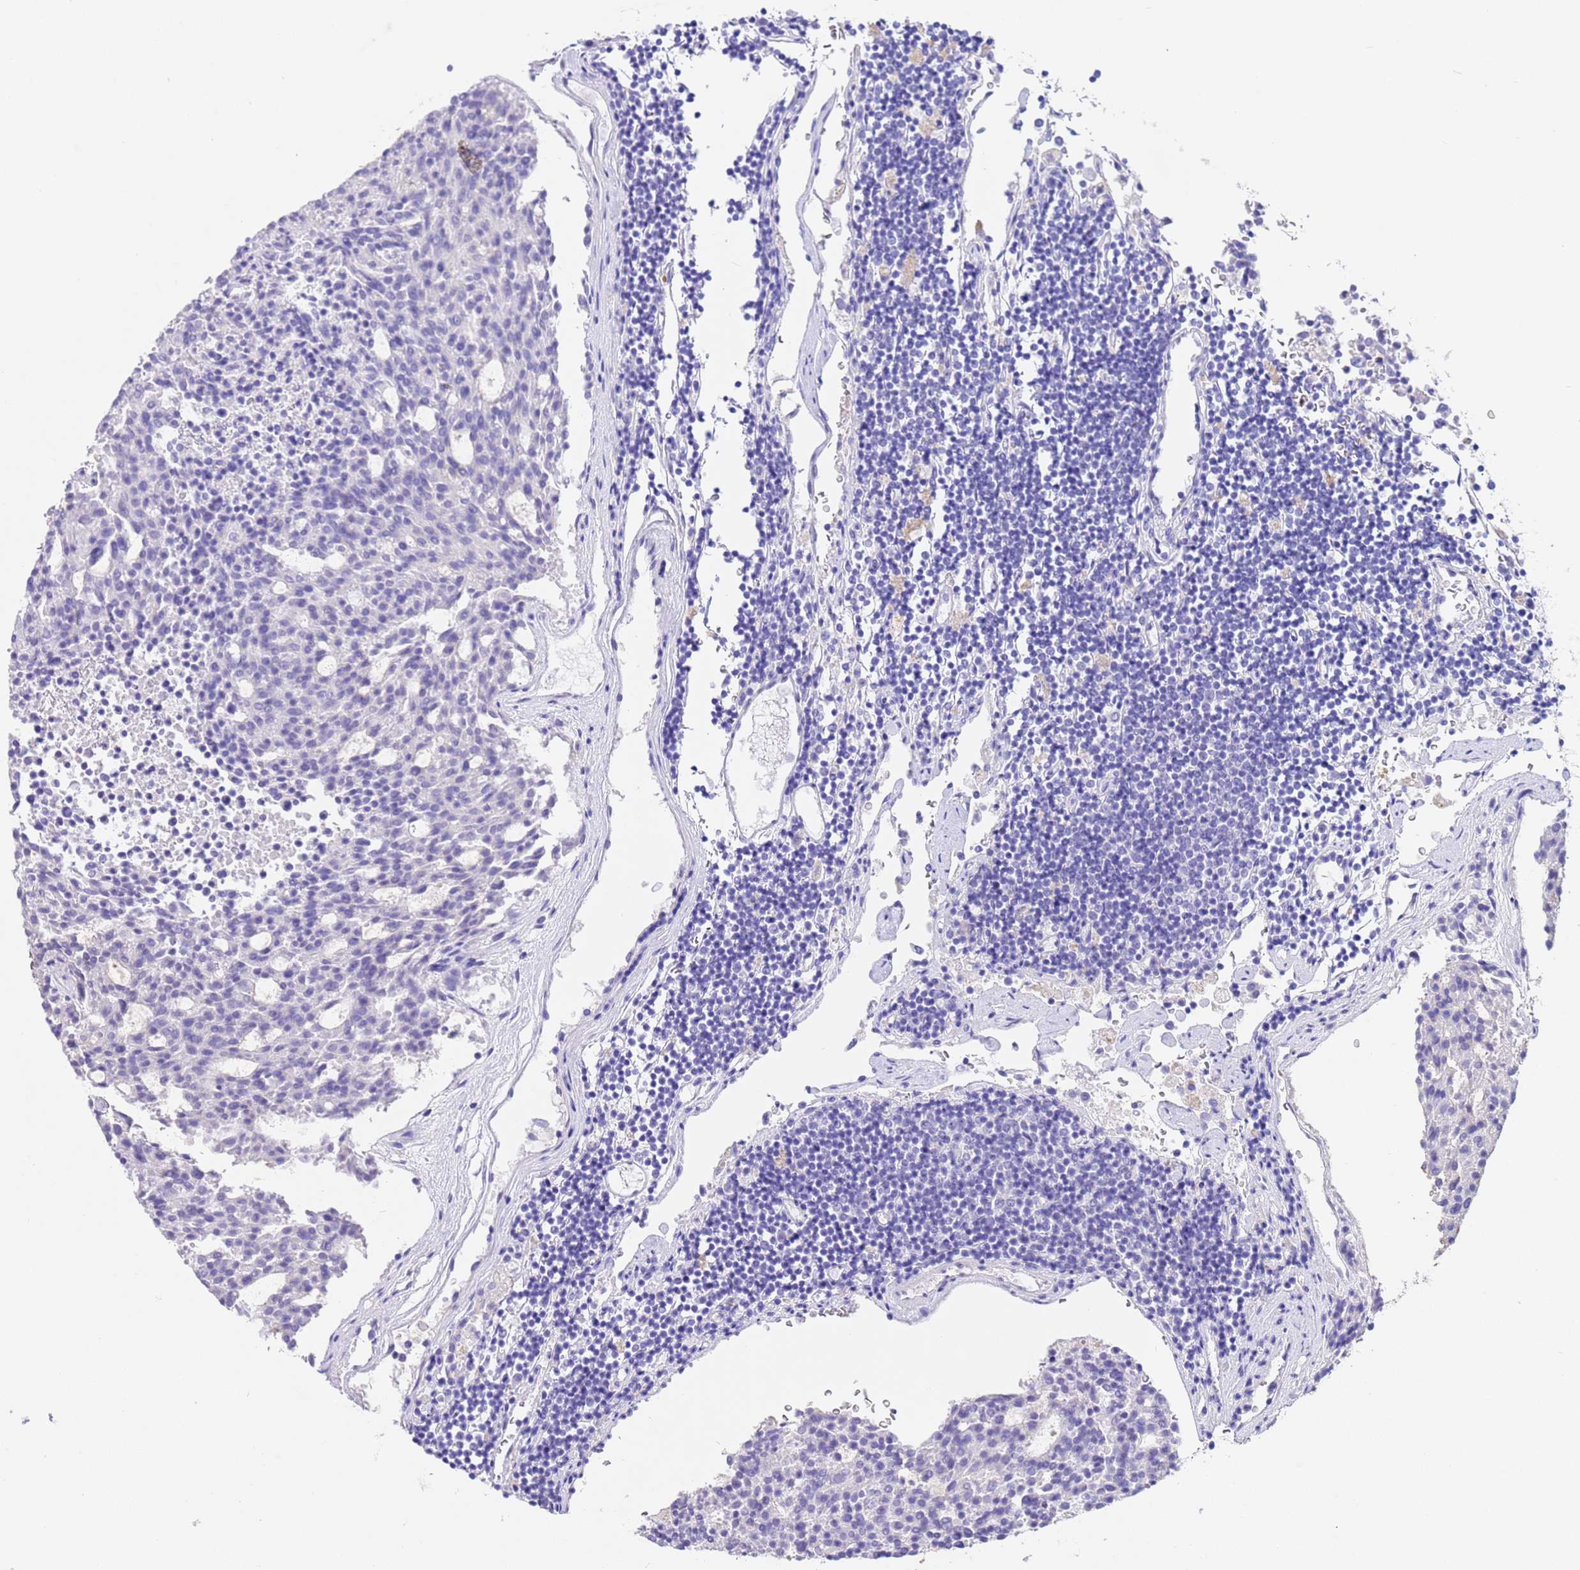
{"staining": {"intensity": "negative", "quantity": "none", "location": "none"}, "tissue": "carcinoid", "cell_type": "Tumor cells", "image_type": "cancer", "snomed": [{"axis": "morphology", "description": "Carcinoid, malignant, NOS"}, {"axis": "topography", "description": "Pancreas"}], "caption": "Immunohistochemistry (IHC) of carcinoid reveals no expression in tumor cells.", "gene": "CPB1", "patient": {"sex": "female", "age": 54}}